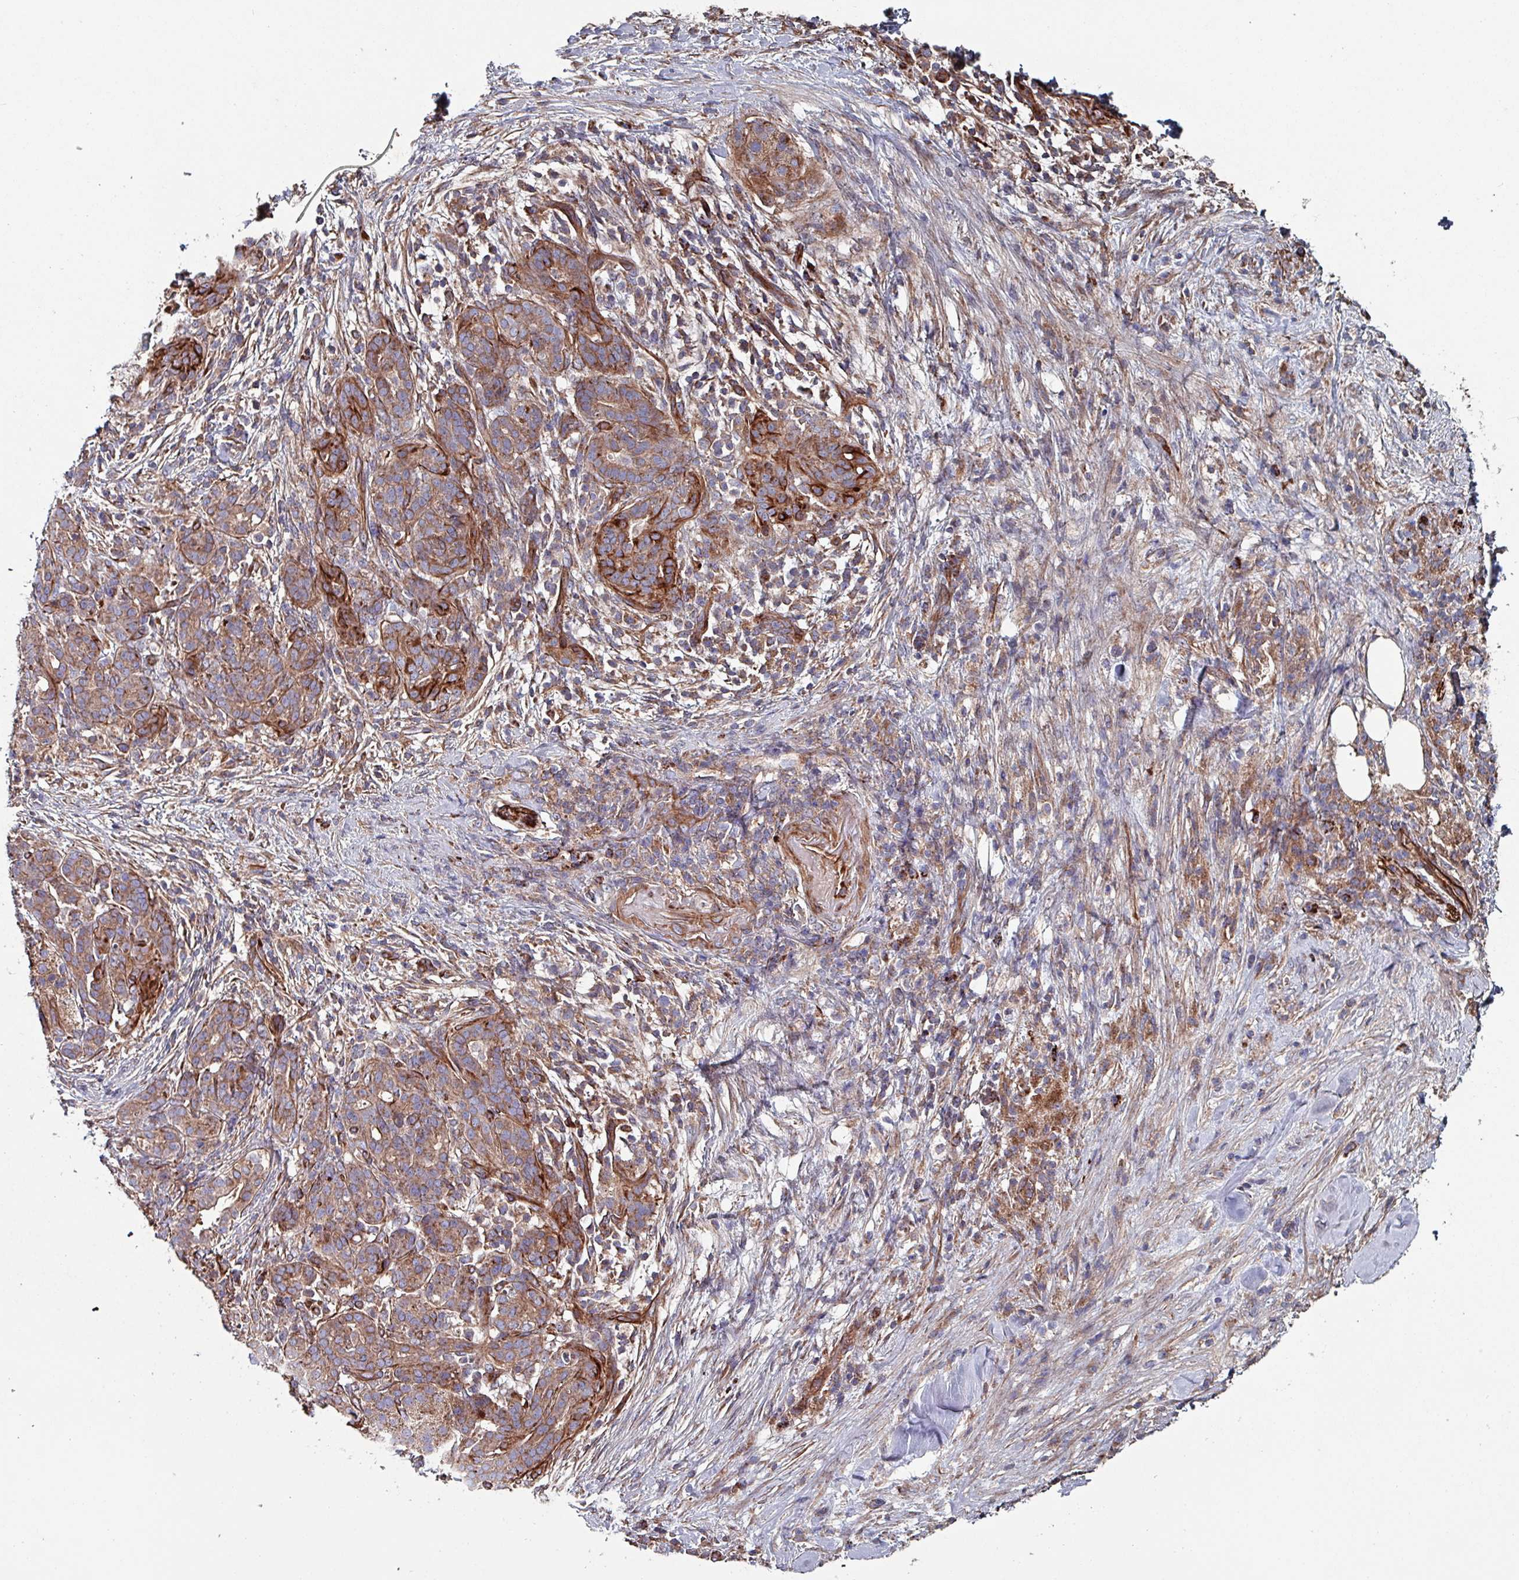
{"staining": {"intensity": "moderate", "quantity": ">75%", "location": "cytoplasmic/membranous"}, "tissue": "pancreatic cancer", "cell_type": "Tumor cells", "image_type": "cancer", "snomed": [{"axis": "morphology", "description": "Adenocarcinoma, NOS"}, {"axis": "topography", "description": "Pancreas"}], "caption": "There is medium levels of moderate cytoplasmic/membranous positivity in tumor cells of pancreatic cancer (adenocarcinoma), as demonstrated by immunohistochemical staining (brown color).", "gene": "ANO10", "patient": {"sex": "male", "age": 44}}